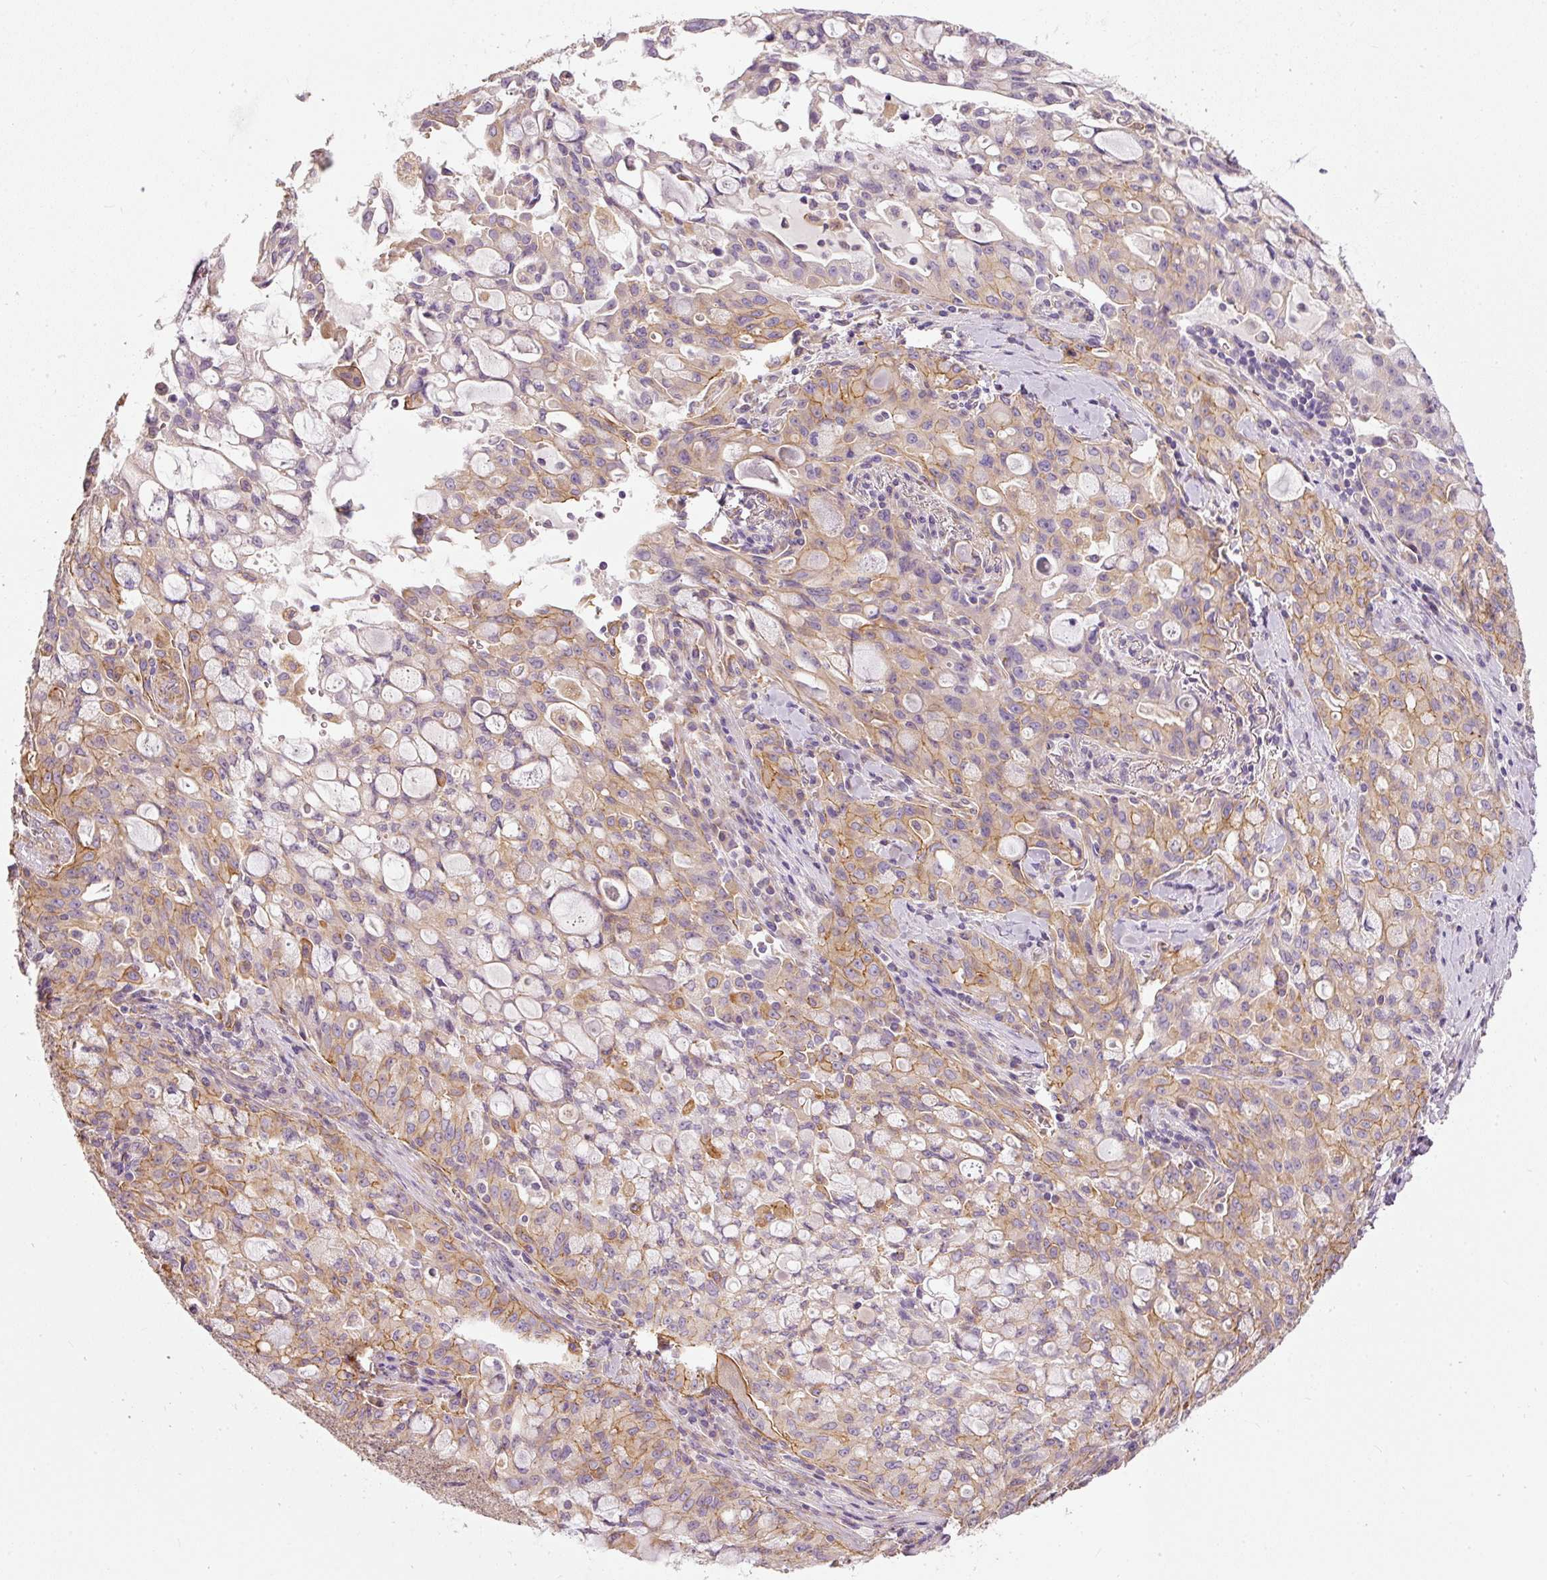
{"staining": {"intensity": "moderate", "quantity": ">75%", "location": "cytoplasmic/membranous"}, "tissue": "lung cancer", "cell_type": "Tumor cells", "image_type": "cancer", "snomed": [{"axis": "morphology", "description": "Adenocarcinoma, NOS"}, {"axis": "topography", "description": "Lung"}], "caption": "The photomicrograph exhibits a brown stain indicating the presence of a protein in the cytoplasmic/membranous of tumor cells in lung adenocarcinoma.", "gene": "OSR2", "patient": {"sex": "female", "age": 44}}